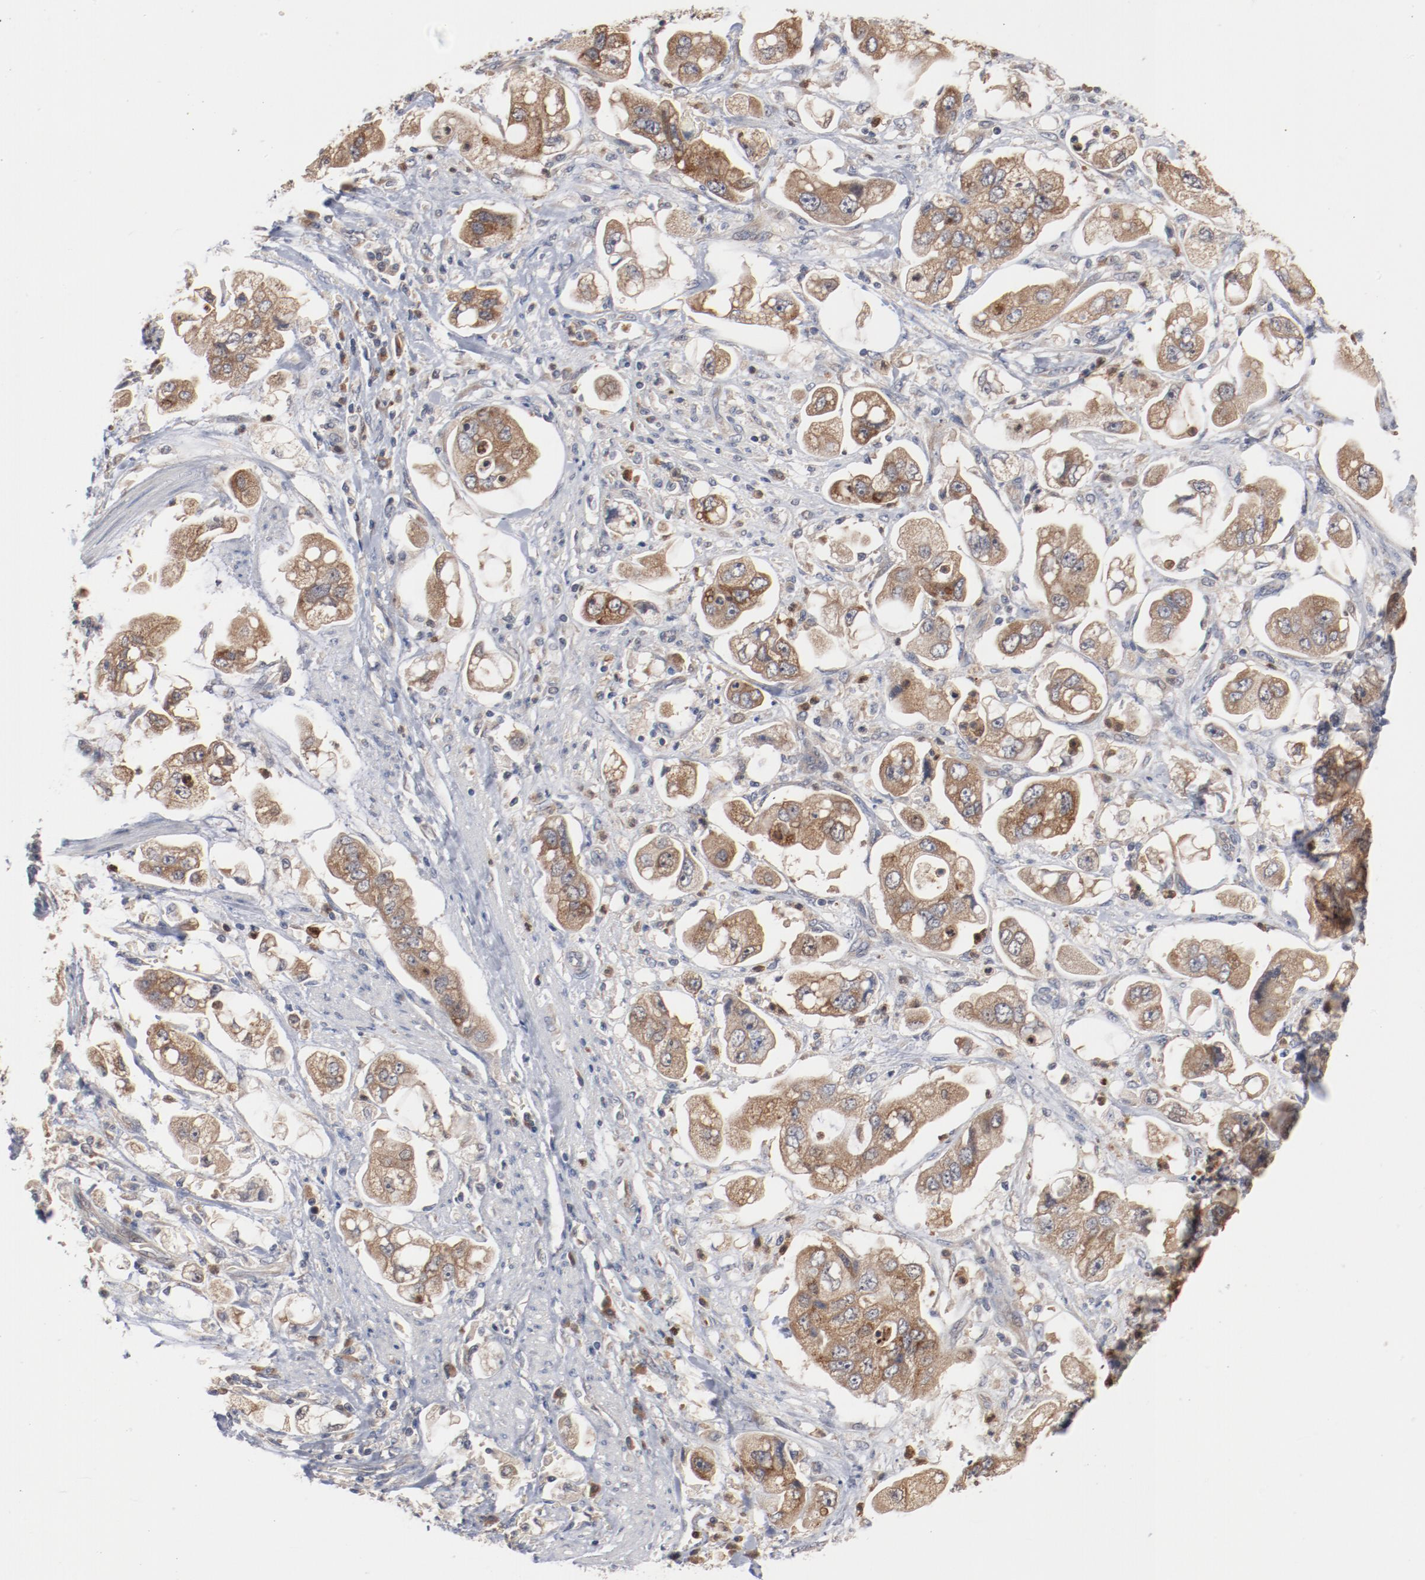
{"staining": {"intensity": "moderate", "quantity": ">75%", "location": "cytoplasmic/membranous"}, "tissue": "stomach cancer", "cell_type": "Tumor cells", "image_type": "cancer", "snomed": [{"axis": "morphology", "description": "Adenocarcinoma, NOS"}, {"axis": "topography", "description": "Stomach"}], "caption": "Human stomach cancer stained with a protein marker reveals moderate staining in tumor cells.", "gene": "RNASE11", "patient": {"sex": "male", "age": 62}}